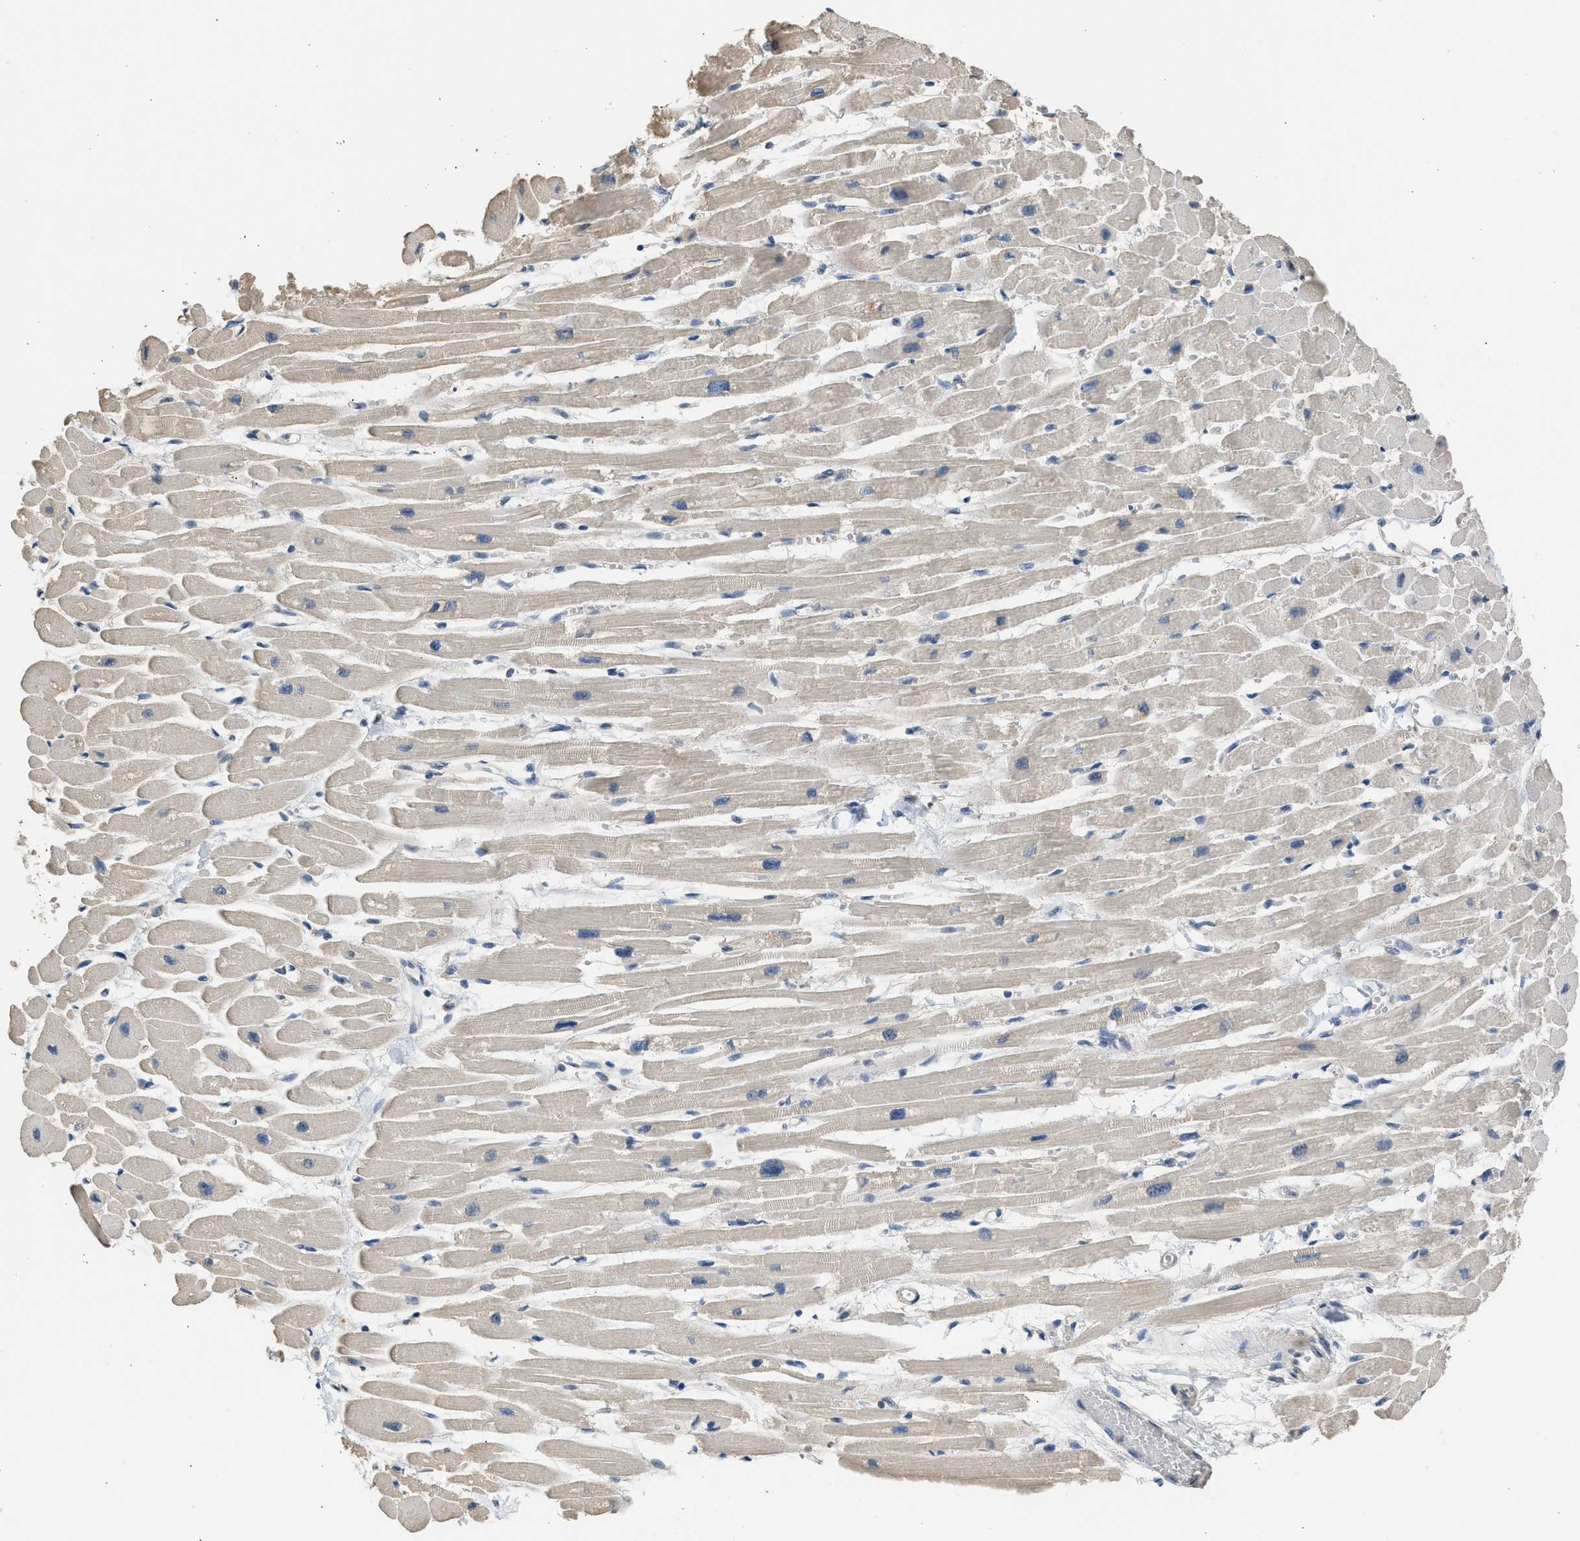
{"staining": {"intensity": "negative", "quantity": "none", "location": "none"}, "tissue": "heart muscle", "cell_type": "Cardiomyocytes", "image_type": "normal", "snomed": [{"axis": "morphology", "description": "Normal tissue, NOS"}, {"axis": "topography", "description": "Heart"}], "caption": "The immunohistochemistry photomicrograph has no significant positivity in cardiomyocytes of heart muscle.", "gene": "SULT2A1", "patient": {"sex": "female", "age": 54}}